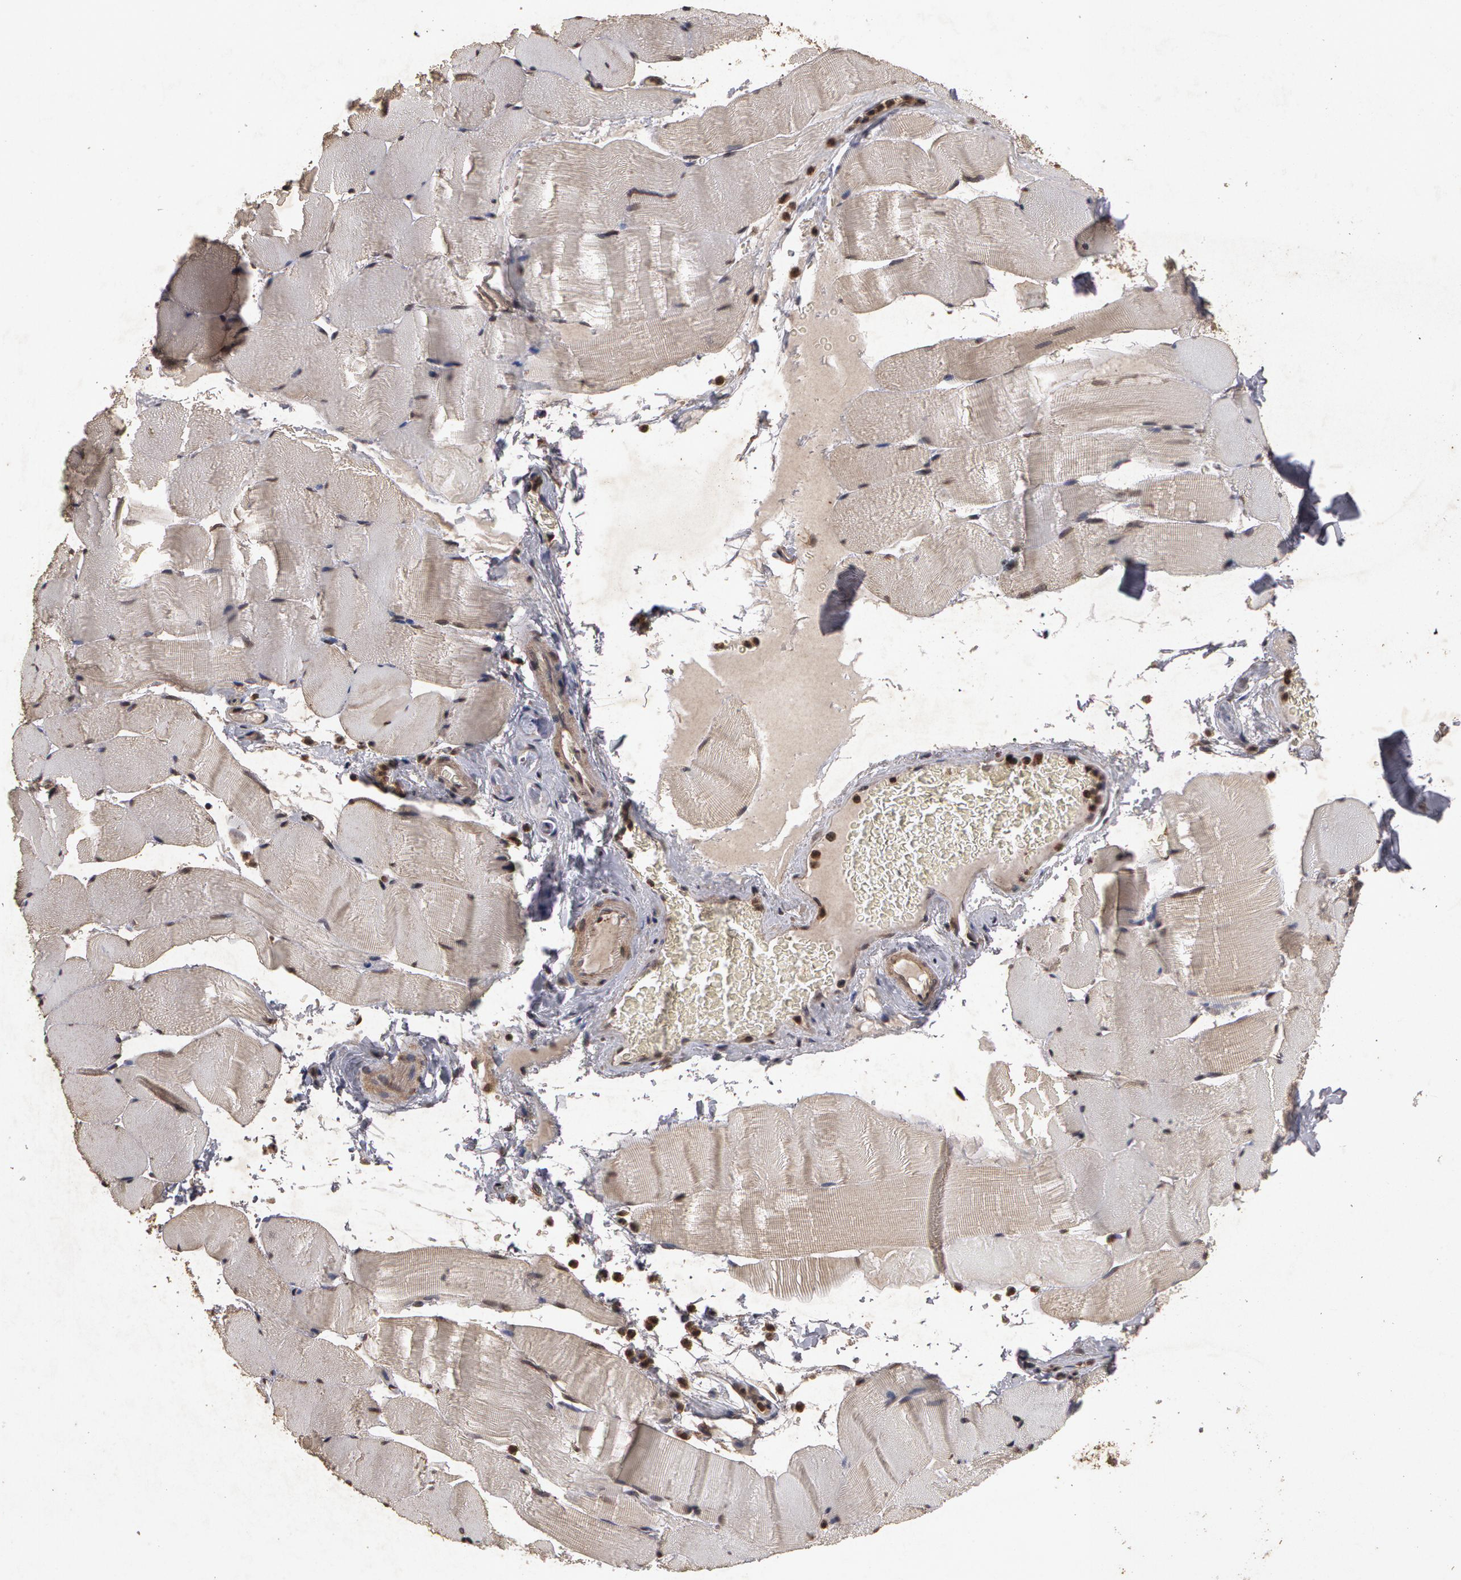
{"staining": {"intensity": "negative", "quantity": "none", "location": "none"}, "tissue": "skeletal muscle", "cell_type": "Myocytes", "image_type": "normal", "snomed": [{"axis": "morphology", "description": "Normal tissue, NOS"}, {"axis": "topography", "description": "Skeletal muscle"}], "caption": "DAB immunohistochemical staining of unremarkable human skeletal muscle displays no significant staining in myocytes. (Stains: DAB immunohistochemistry with hematoxylin counter stain, Microscopy: brightfield microscopy at high magnification).", "gene": "CALR", "patient": {"sex": "male", "age": 62}}